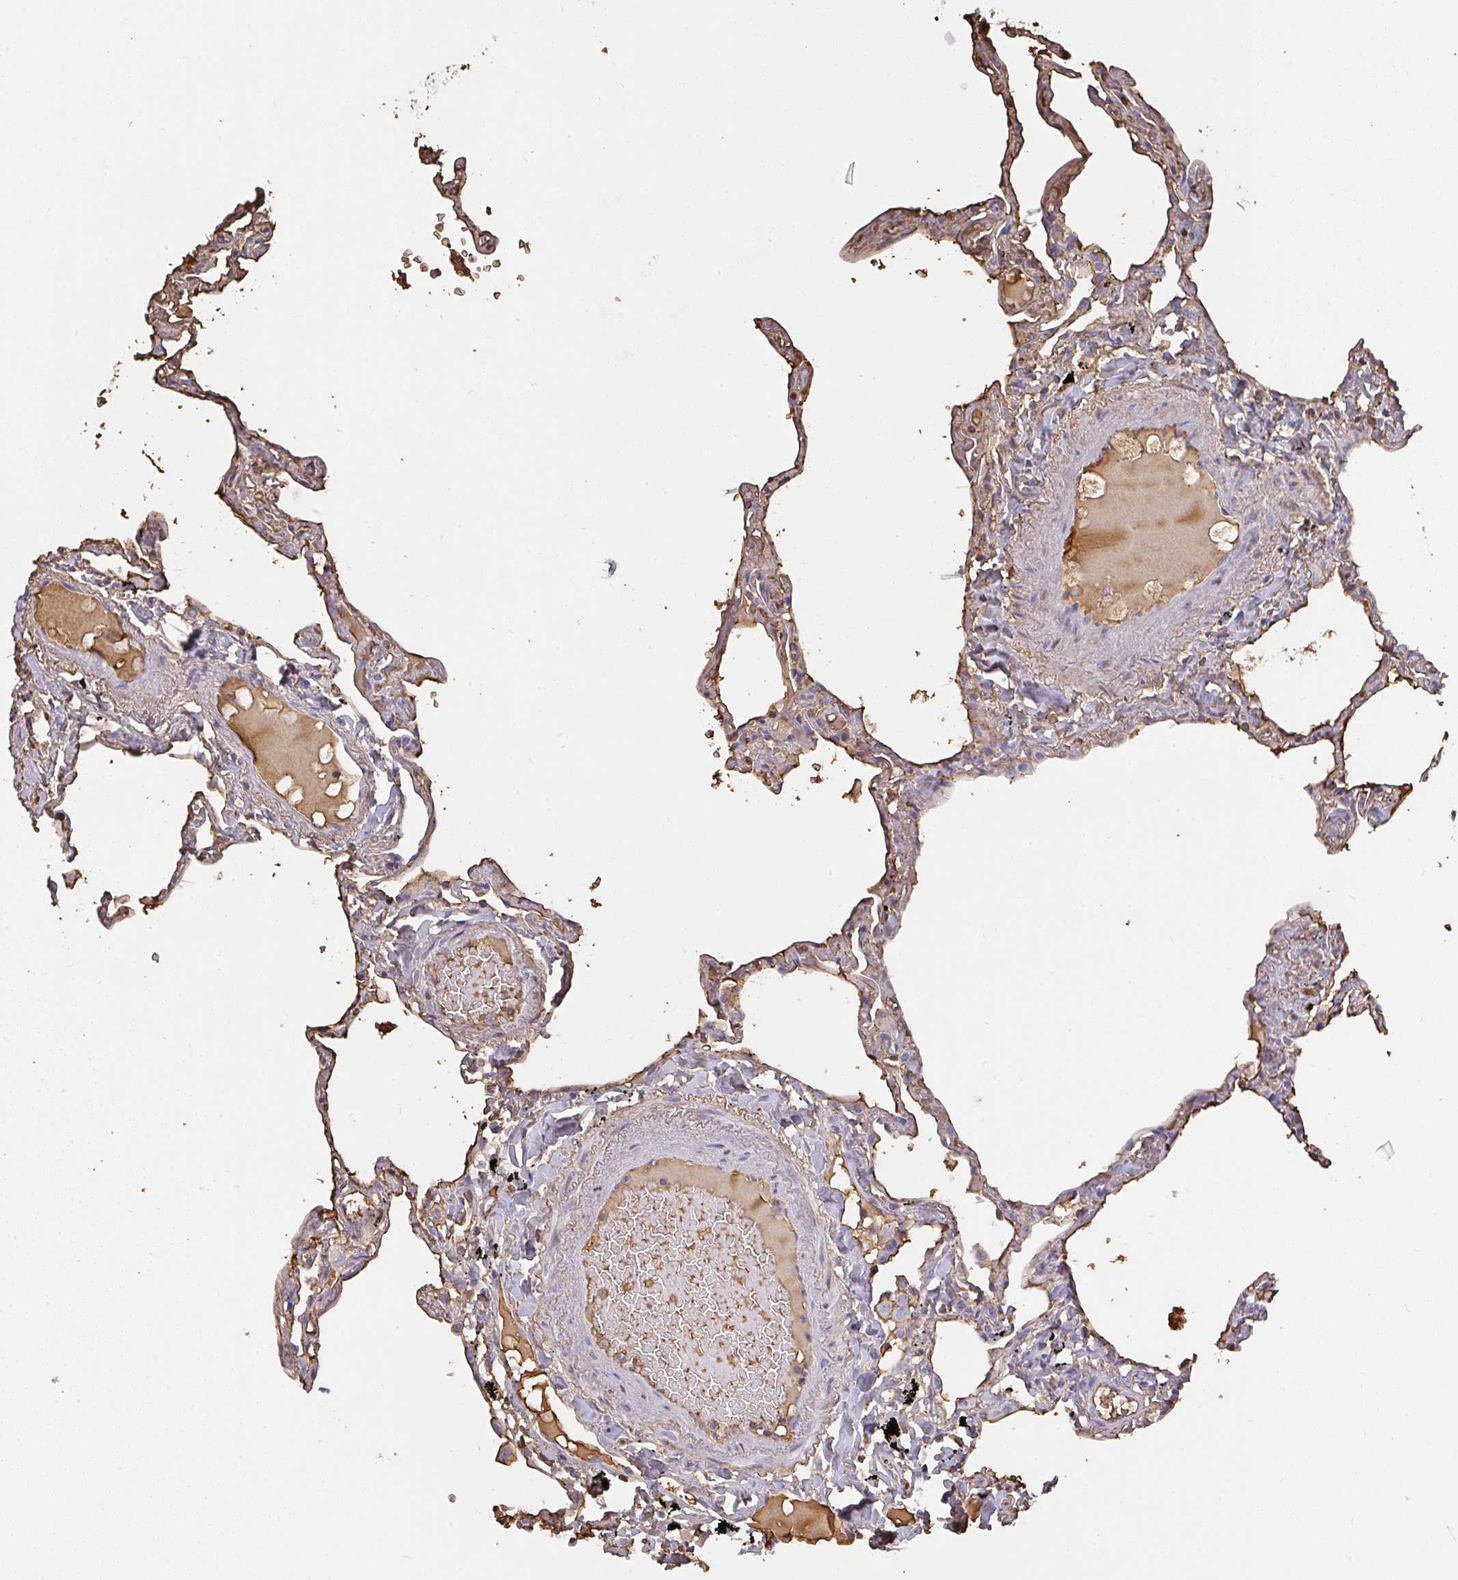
{"staining": {"intensity": "moderate", "quantity": "<25%", "location": "cytoplasmic/membranous"}, "tissue": "lung", "cell_type": "Alveolar cells", "image_type": "normal", "snomed": [{"axis": "morphology", "description": "Normal tissue, NOS"}, {"axis": "topography", "description": "Lung"}], "caption": "Immunohistochemical staining of normal lung exhibits <25% levels of moderate cytoplasmic/membranous protein expression in about <25% of alveolar cells.", "gene": "SMYD5", "patient": {"sex": "female", "age": 67}}